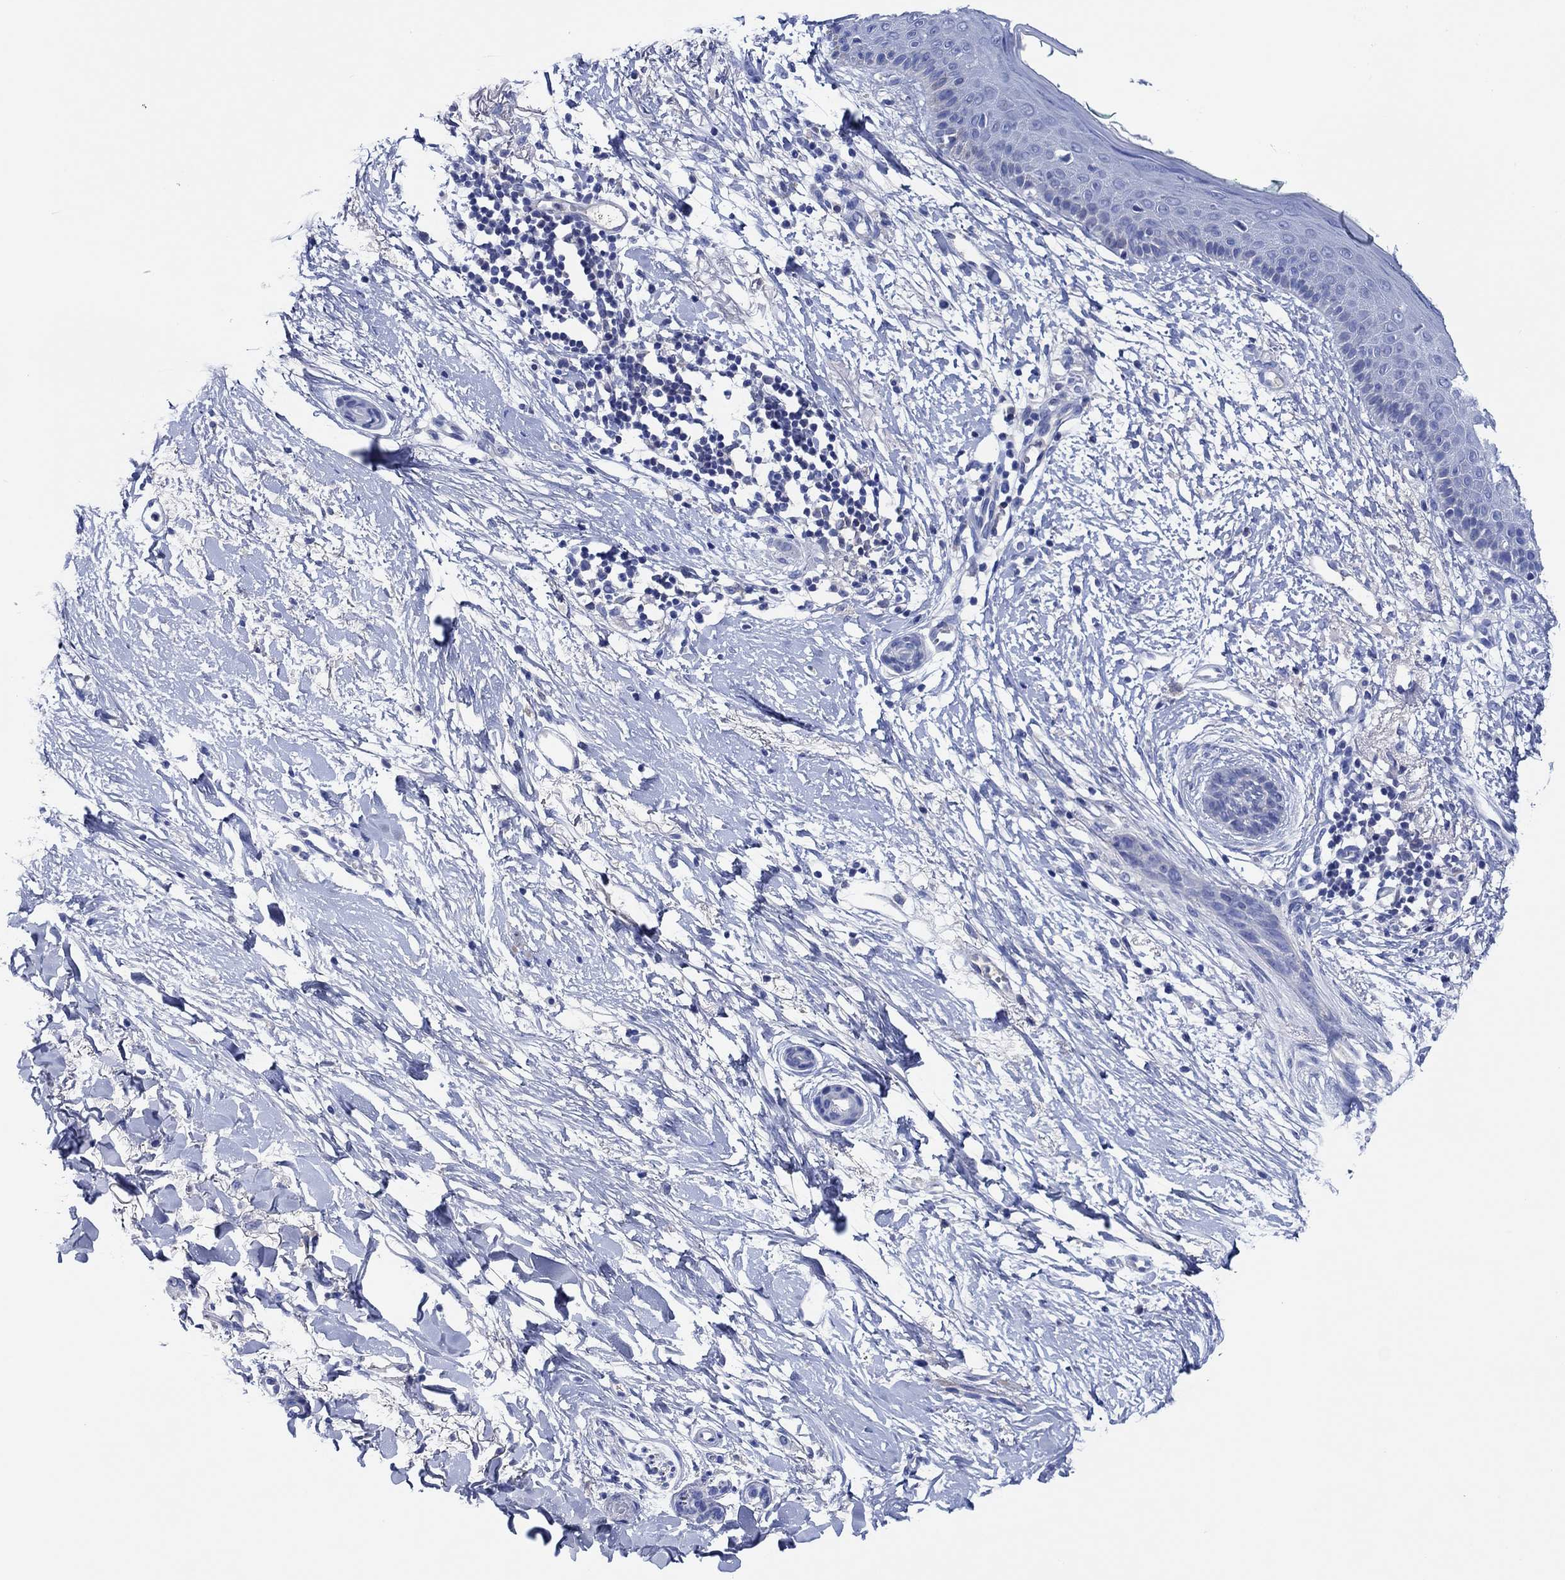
{"staining": {"intensity": "negative", "quantity": "none", "location": "none"}, "tissue": "skin cancer", "cell_type": "Tumor cells", "image_type": "cancer", "snomed": [{"axis": "morphology", "description": "Normal tissue, NOS"}, {"axis": "morphology", "description": "Basal cell carcinoma"}, {"axis": "topography", "description": "Skin"}], "caption": "The immunohistochemistry (IHC) photomicrograph has no significant expression in tumor cells of skin cancer (basal cell carcinoma) tissue.", "gene": "CPNE6", "patient": {"sex": "male", "age": 84}}